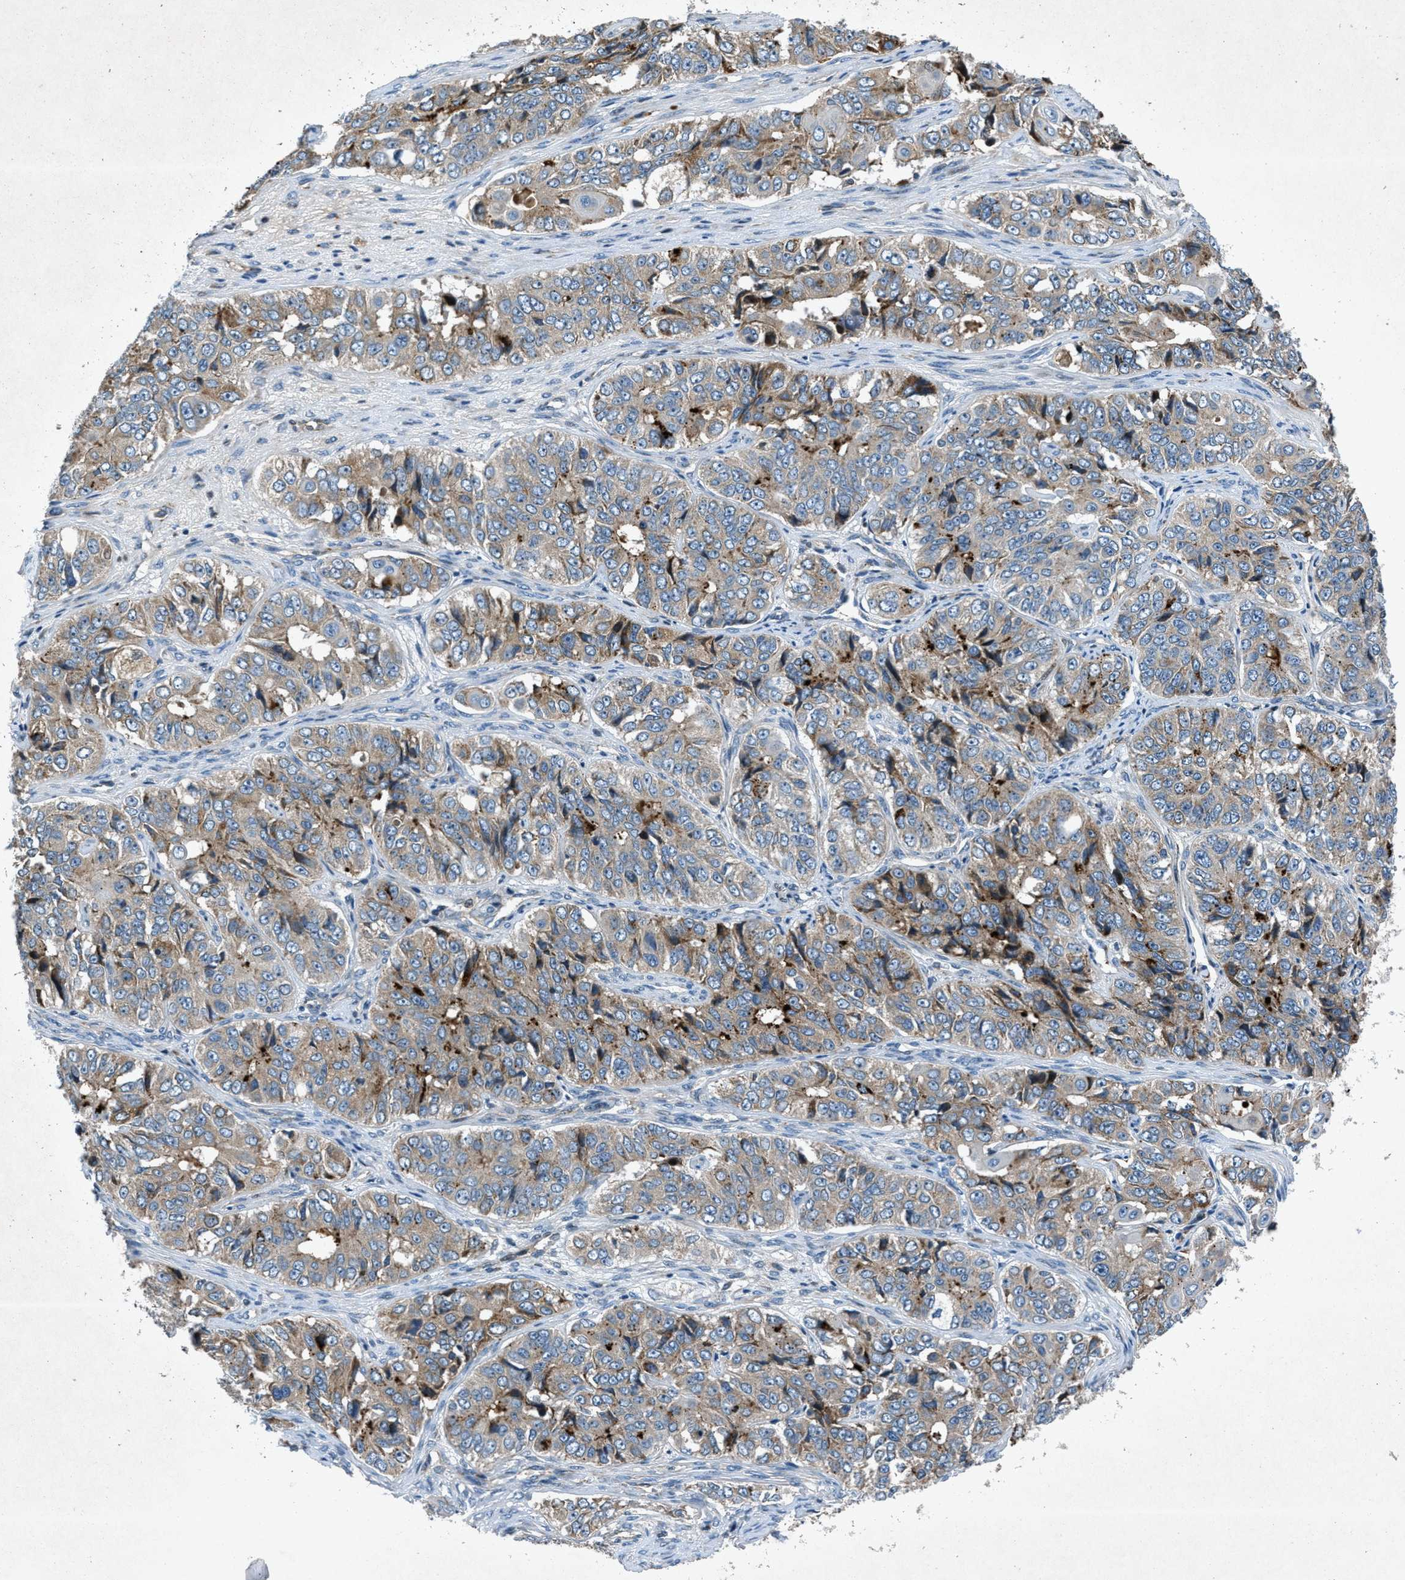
{"staining": {"intensity": "weak", "quantity": ">75%", "location": "cytoplasmic/membranous"}, "tissue": "ovarian cancer", "cell_type": "Tumor cells", "image_type": "cancer", "snomed": [{"axis": "morphology", "description": "Carcinoma, endometroid"}, {"axis": "topography", "description": "Ovary"}], "caption": "The histopathology image shows staining of ovarian cancer, revealing weak cytoplasmic/membranous protein expression (brown color) within tumor cells. The protein of interest is stained brown, and the nuclei are stained in blue (DAB IHC with brightfield microscopy, high magnification).", "gene": "CLEC2D", "patient": {"sex": "female", "age": 51}}